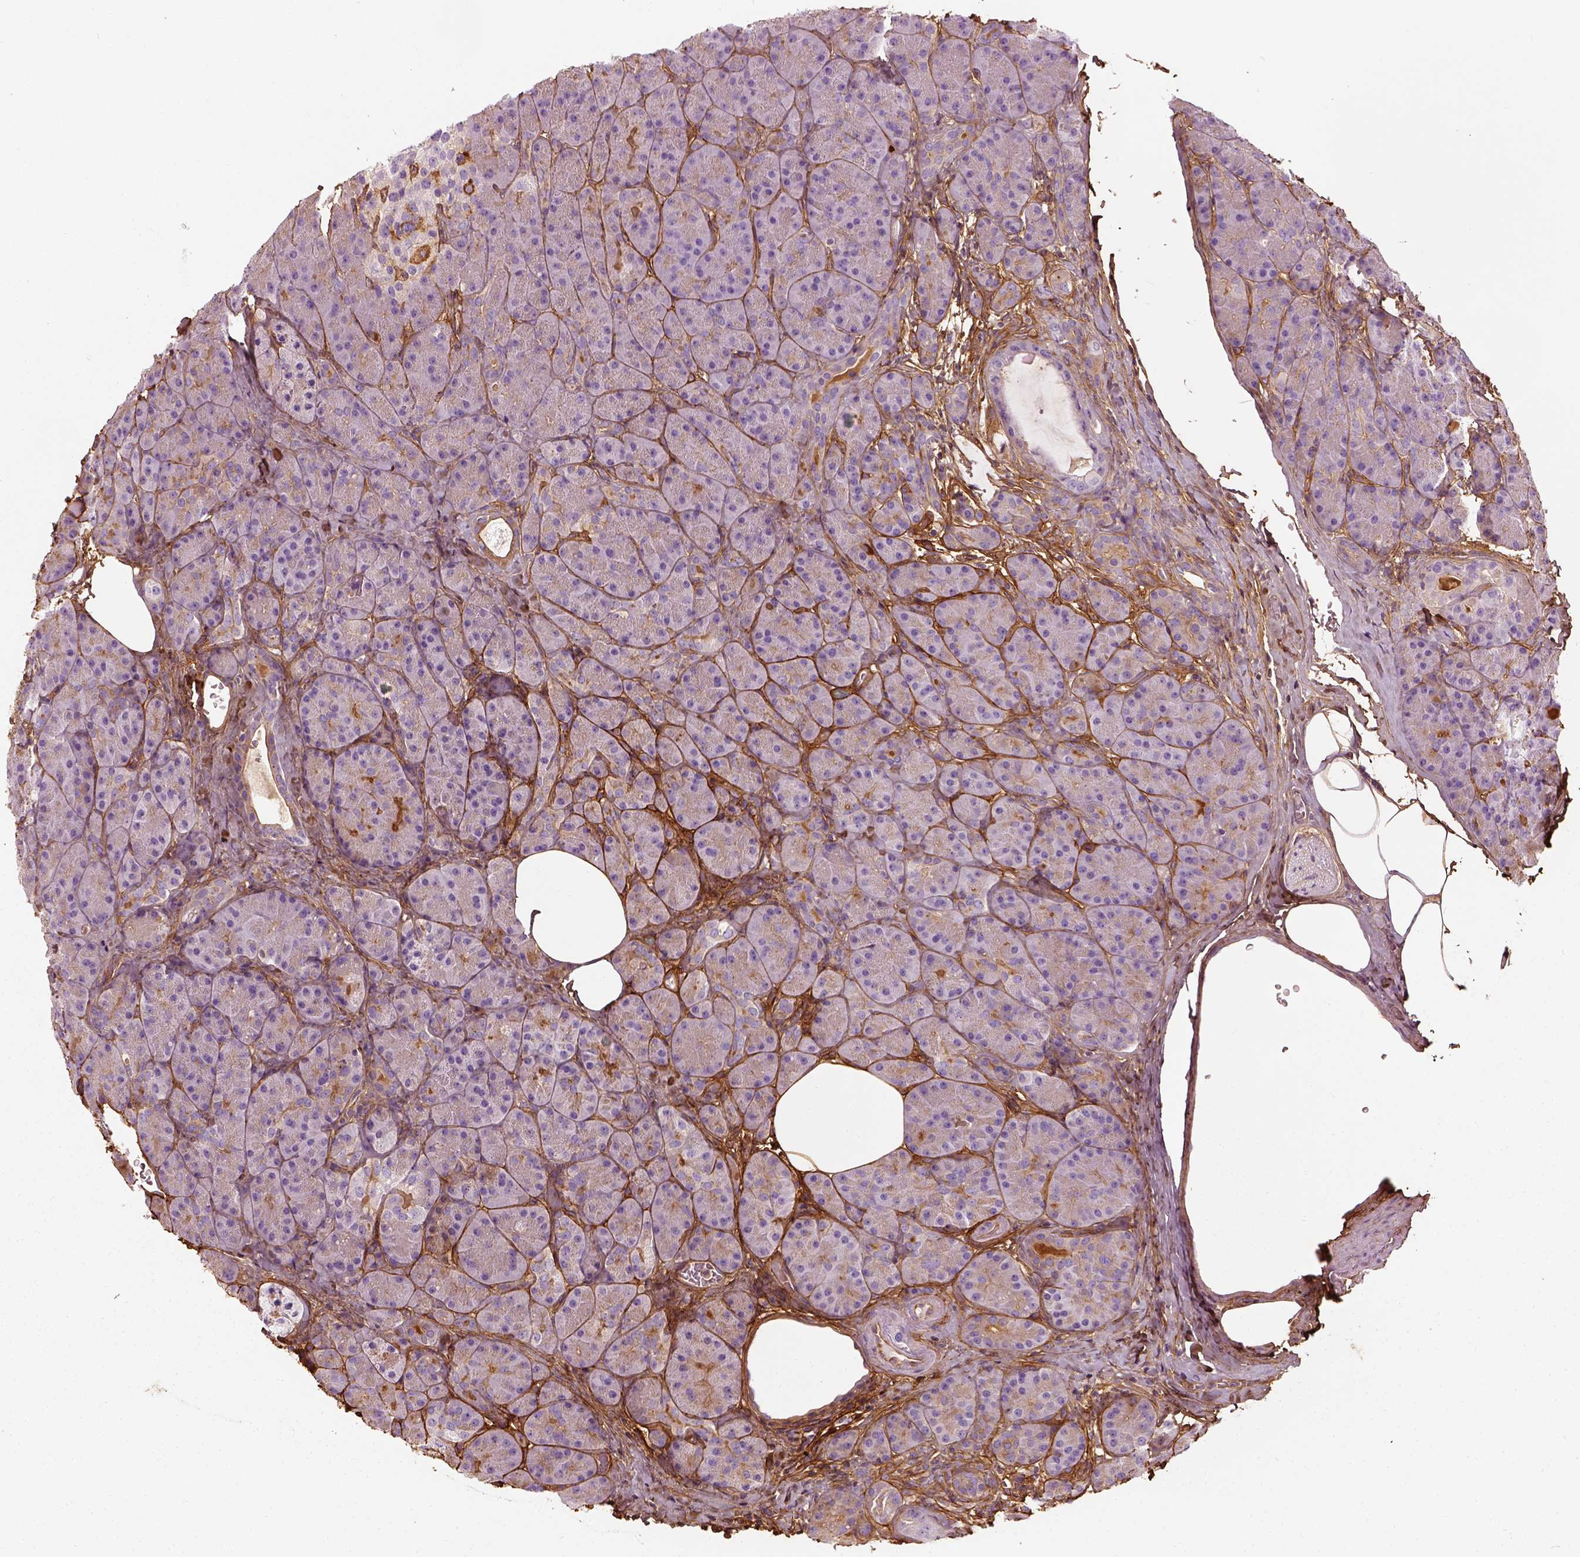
{"staining": {"intensity": "weak", "quantity": ">75%", "location": "cytoplasmic/membranous"}, "tissue": "pancreas", "cell_type": "Exocrine glandular cells", "image_type": "normal", "snomed": [{"axis": "morphology", "description": "Normal tissue, NOS"}, {"axis": "topography", "description": "Pancreas"}], "caption": "Exocrine glandular cells reveal low levels of weak cytoplasmic/membranous expression in approximately >75% of cells in normal human pancreas. (DAB = brown stain, brightfield microscopy at high magnification).", "gene": "COL6A2", "patient": {"sex": "male", "age": 57}}